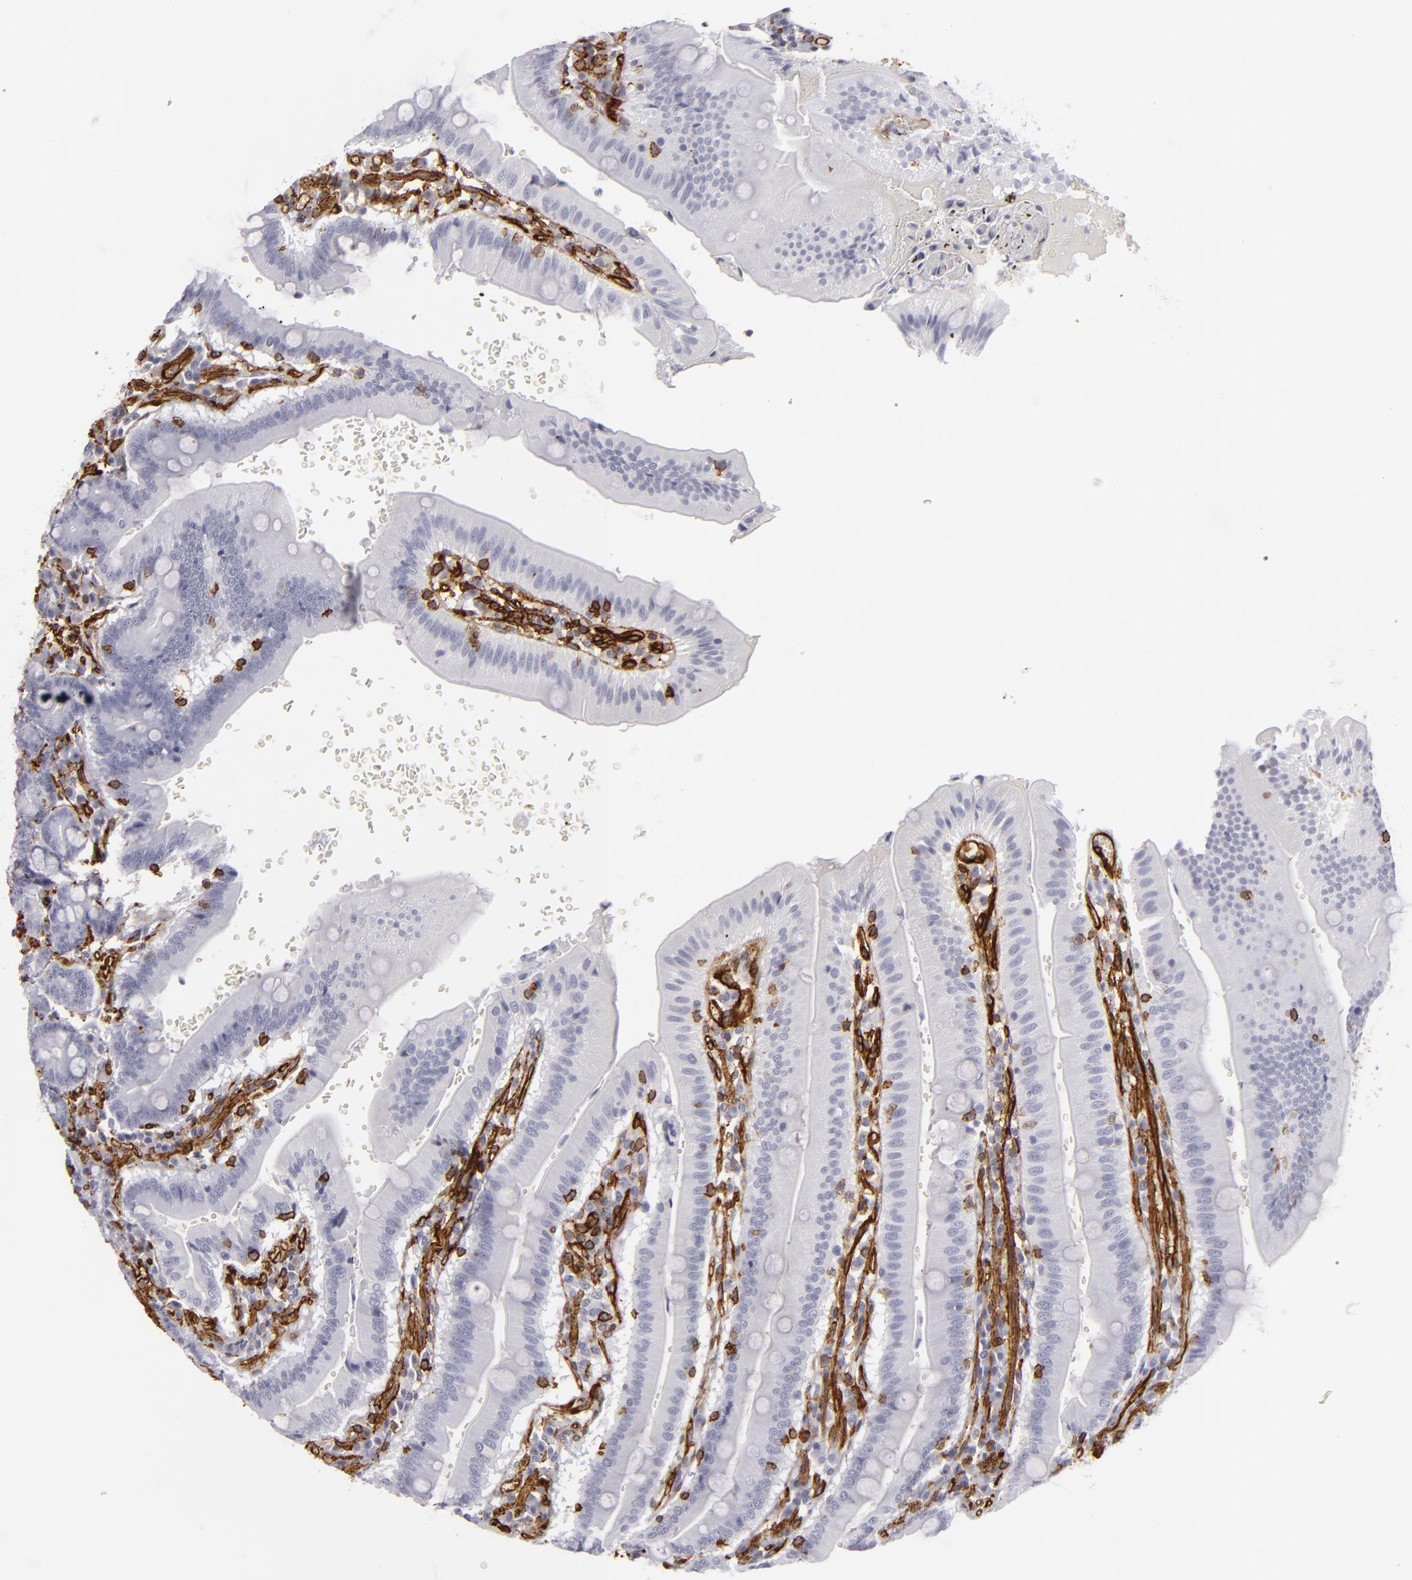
{"staining": {"intensity": "negative", "quantity": "none", "location": "none"}, "tissue": "small intestine", "cell_type": "Glandular cells", "image_type": "normal", "snomed": [{"axis": "morphology", "description": "Normal tissue, NOS"}, {"axis": "topography", "description": "Small intestine"}], "caption": "Immunohistochemistry photomicrograph of benign human small intestine stained for a protein (brown), which exhibits no expression in glandular cells.", "gene": "MCAM", "patient": {"sex": "male", "age": 71}}